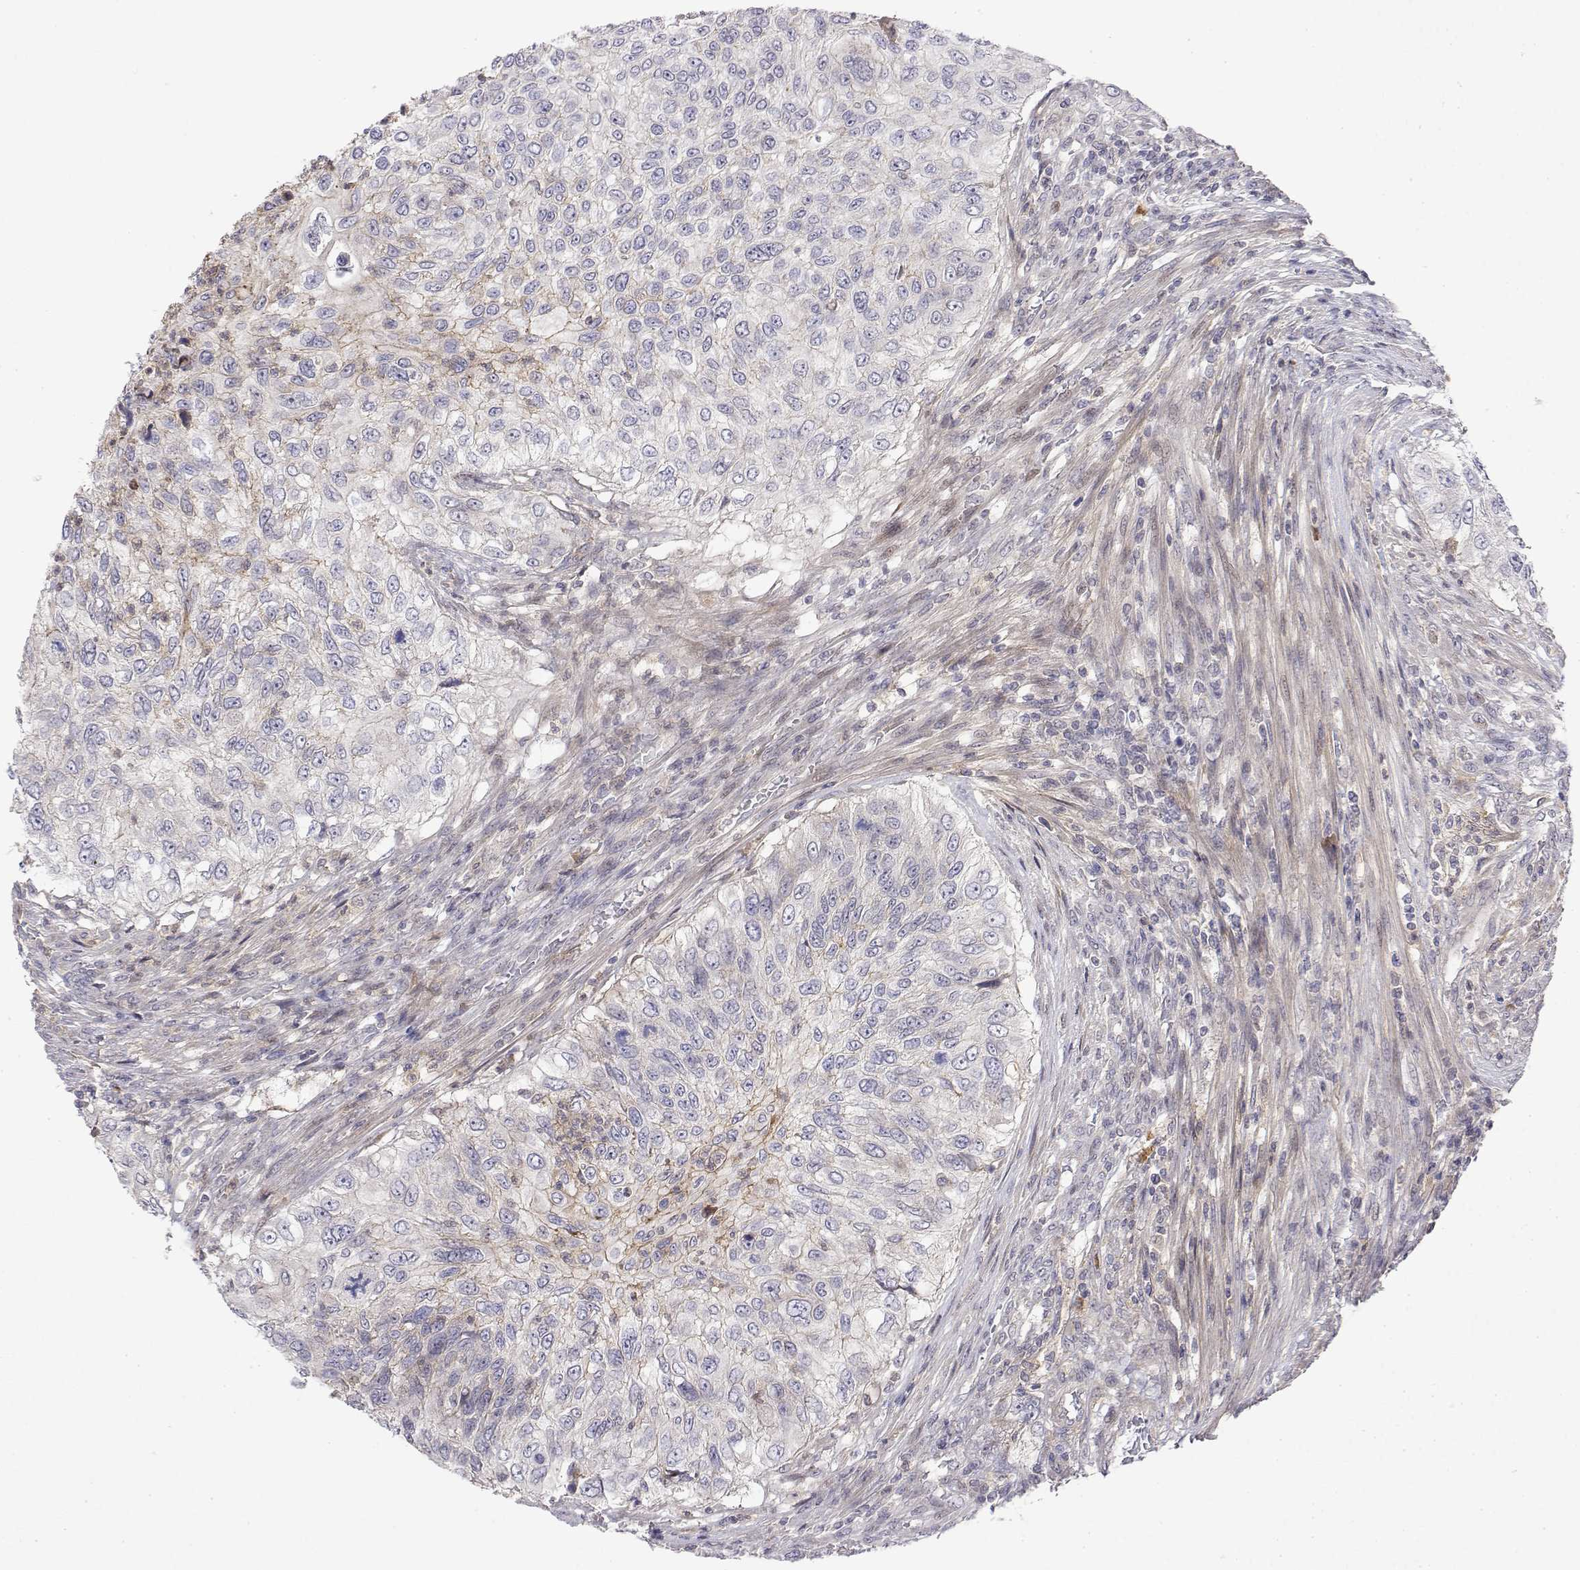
{"staining": {"intensity": "negative", "quantity": "none", "location": "none"}, "tissue": "urothelial cancer", "cell_type": "Tumor cells", "image_type": "cancer", "snomed": [{"axis": "morphology", "description": "Urothelial carcinoma, High grade"}, {"axis": "topography", "description": "Urinary bladder"}], "caption": "Immunohistochemistry histopathology image of neoplastic tissue: human urothelial cancer stained with DAB displays no significant protein staining in tumor cells.", "gene": "IGFBP4", "patient": {"sex": "female", "age": 60}}